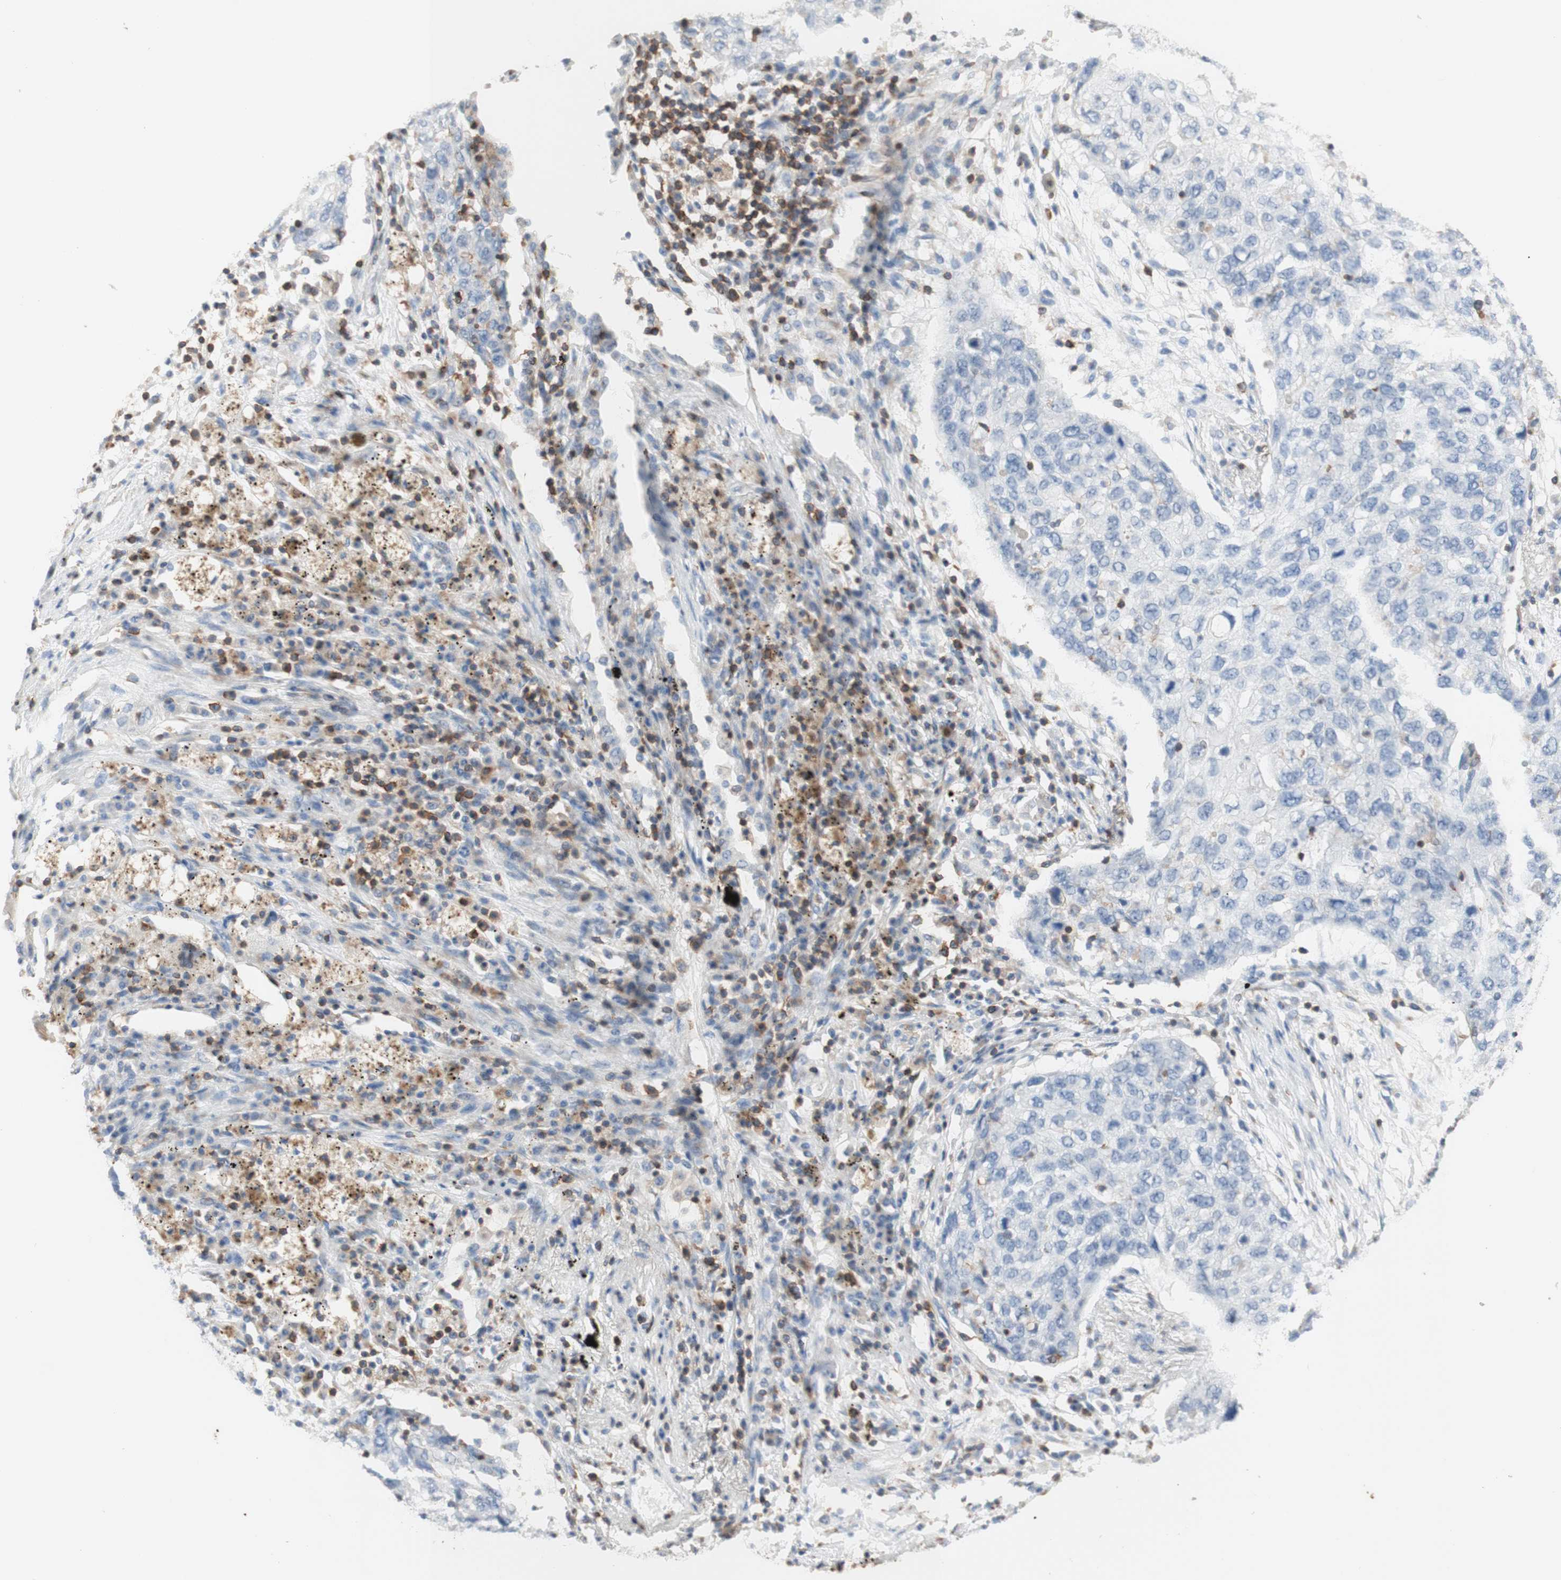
{"staining": {"intensity": "negative", "quantity": "none", "location": "none"}, "tissue": "lung cancer", "cell_type": "Tumor cells", "image_type": "cancer", "snomed": [{"axis": "morphology", "description": "Squamous cell carcinoma, NOS"}, {"axis": "topography", "description": "Lung"}], "caption": "An IHC micrograph of squamous cell carcinoma (lung) is shown. There is no staining in tumor cells of squamous cell carcinoma (lung).", "gene": "SPINK6", "patient": {"sex": "female", "age": 63}}